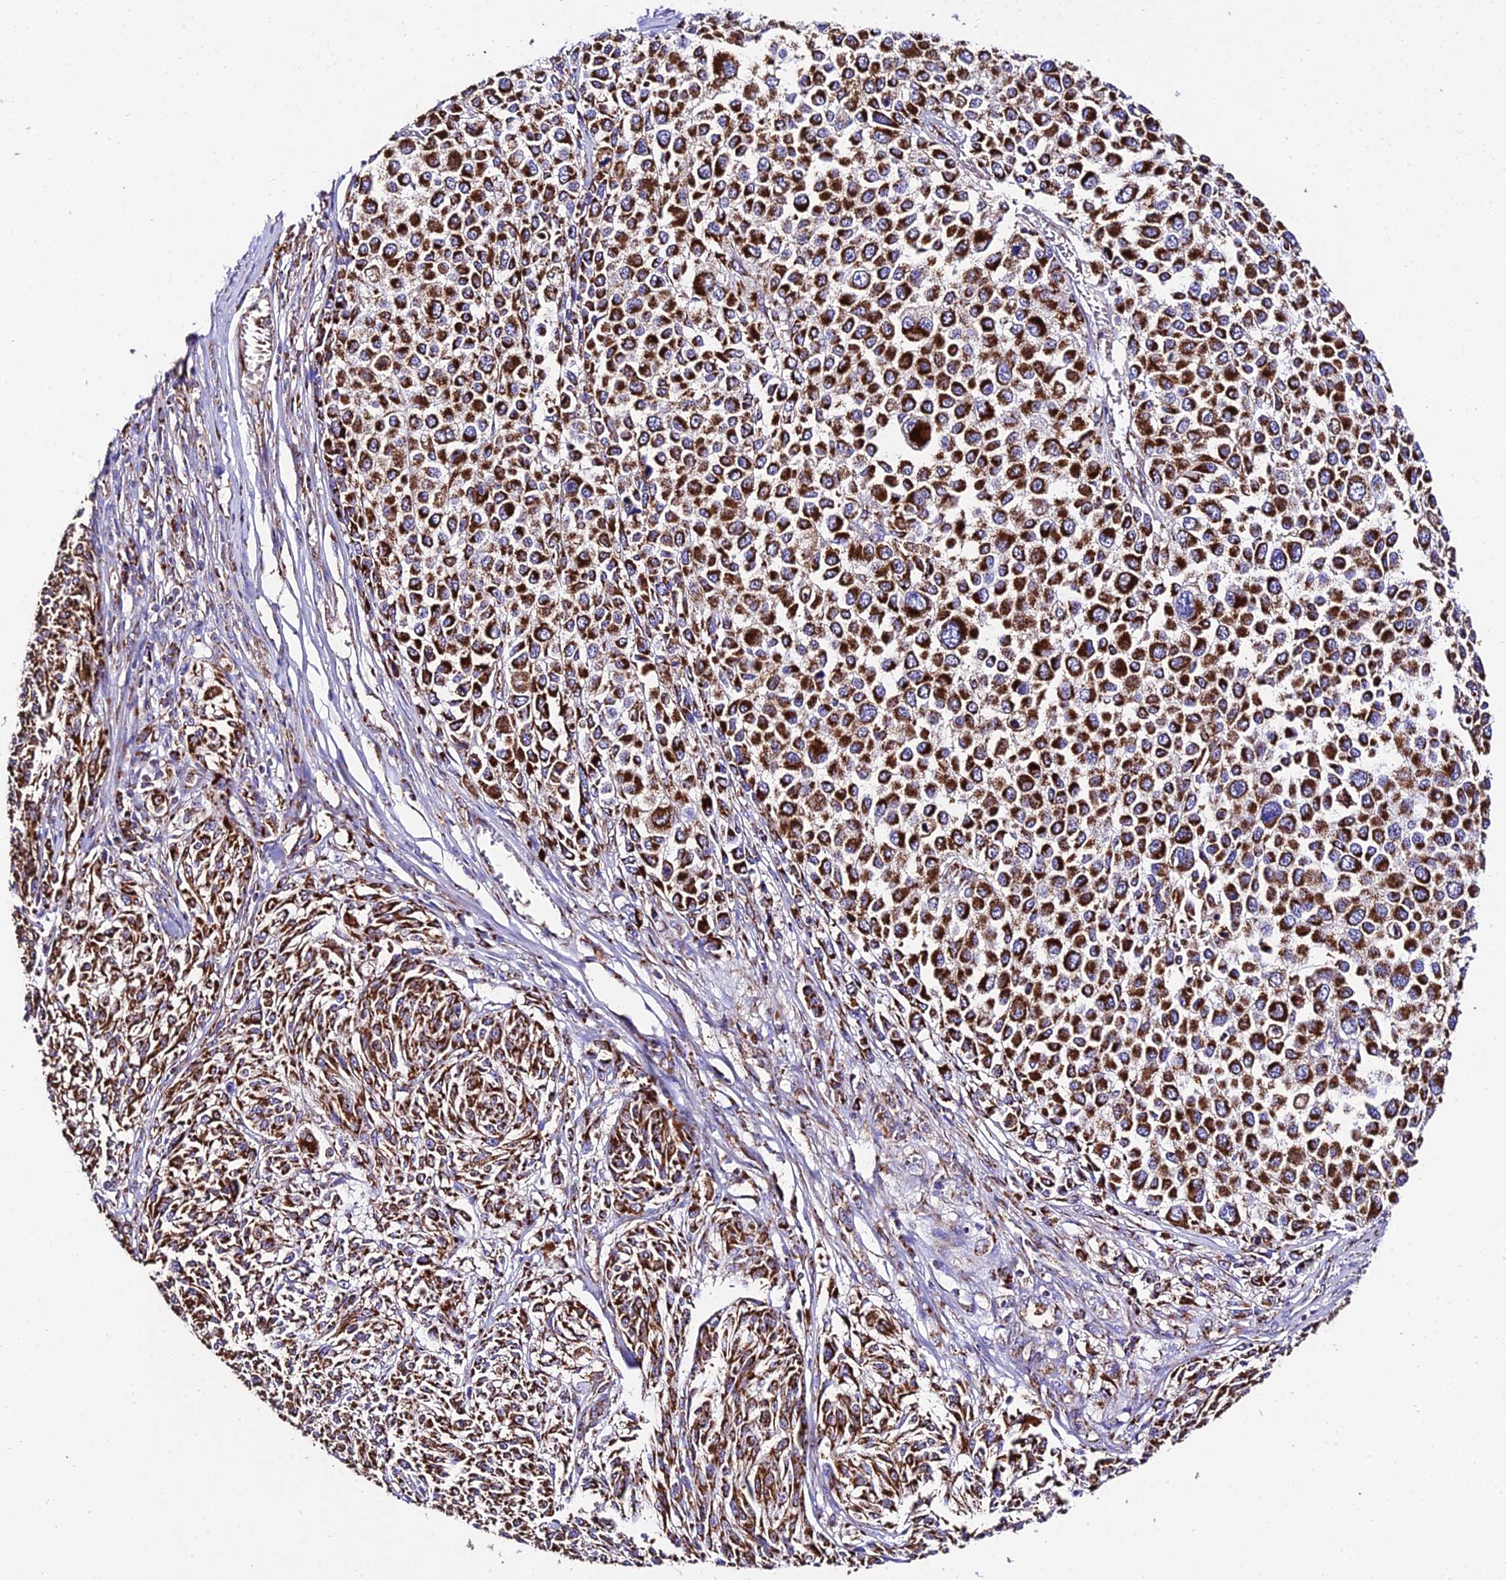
{"staining": {"intensity": "strong", "quantity": ">75%", "location": "cytoplasmic/membranous"}, "tissue": "melanoma", "cell_type": "Tumor cells", "image_type": "cancer", "snomed": [{"axis": "morphology", "description": "Malignant melanoma, NOS"}, {"axis": "topography", "description": "Skin of trunk"}], "caption": "IHC micrograph of malignant melanoma stained for a protein (brown), which demonstrates high levels of strong cytoplasmic/membranous staining in about >75% of tumor cells.", "gene": "OCIAD1", "patient": {"sex": "male", "age": 71}}